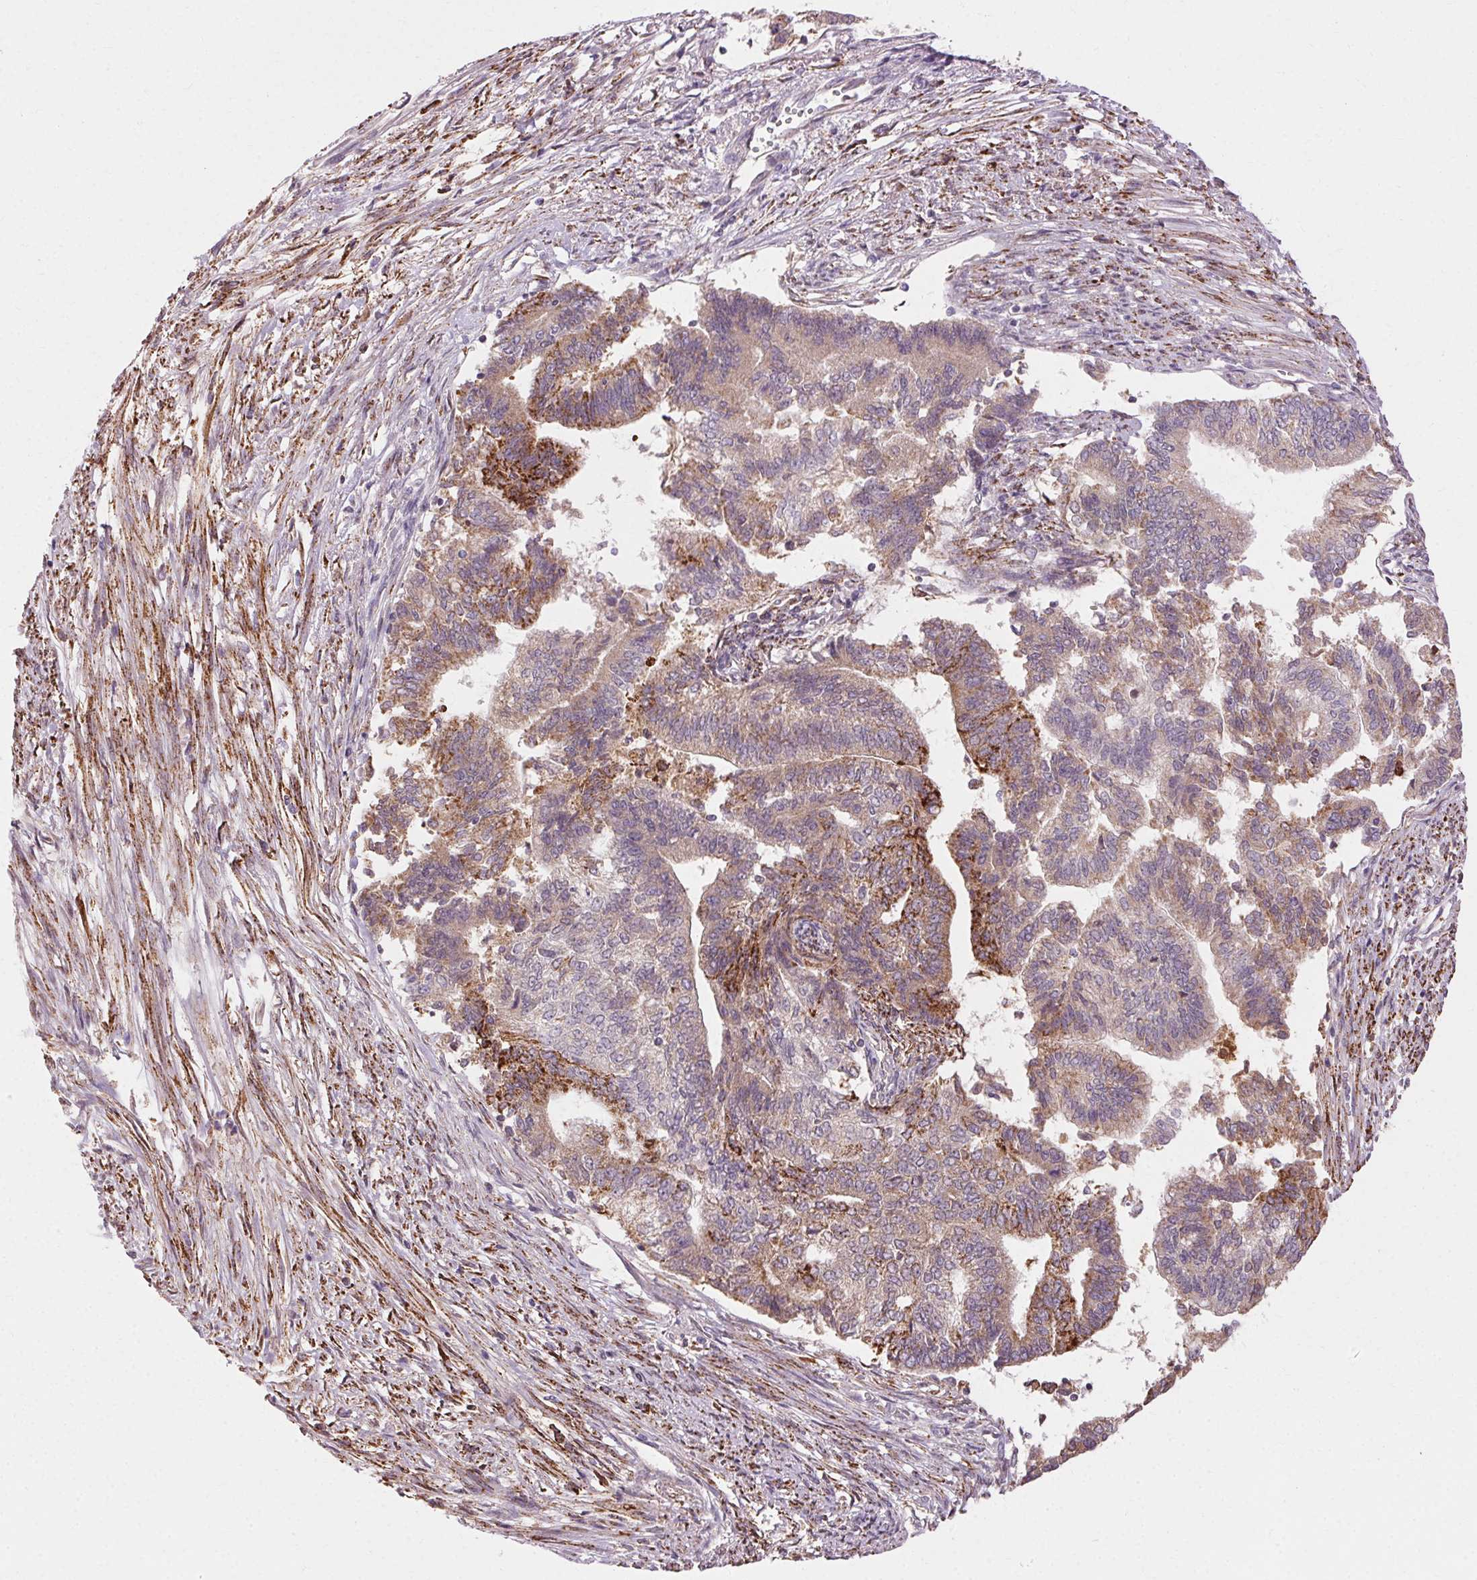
{"staining": {"intensity": "strong", "quantity": "<25%", "location": "cytoplasmic/membranous"}, "tissue": "endometrial cancer", "cell_type": "Tumor cells", "image_type": "cancer", "snomed": [{"axis": "morphology", "description": "Adenocarcinoma, NOS"}, {"axis": "topography", "description": "Endometrium"}], "caption": "Immunohistochemistry (IHC) histopathology image of endometrial cancer (adenocarcinoma) stained for a protein (brown), which shows medium levels of strong cytoplasmic/membranous staining in about <25% of tumor cells.", "gene": "REP15", "patient": {"sex": "female", "age": 65}}